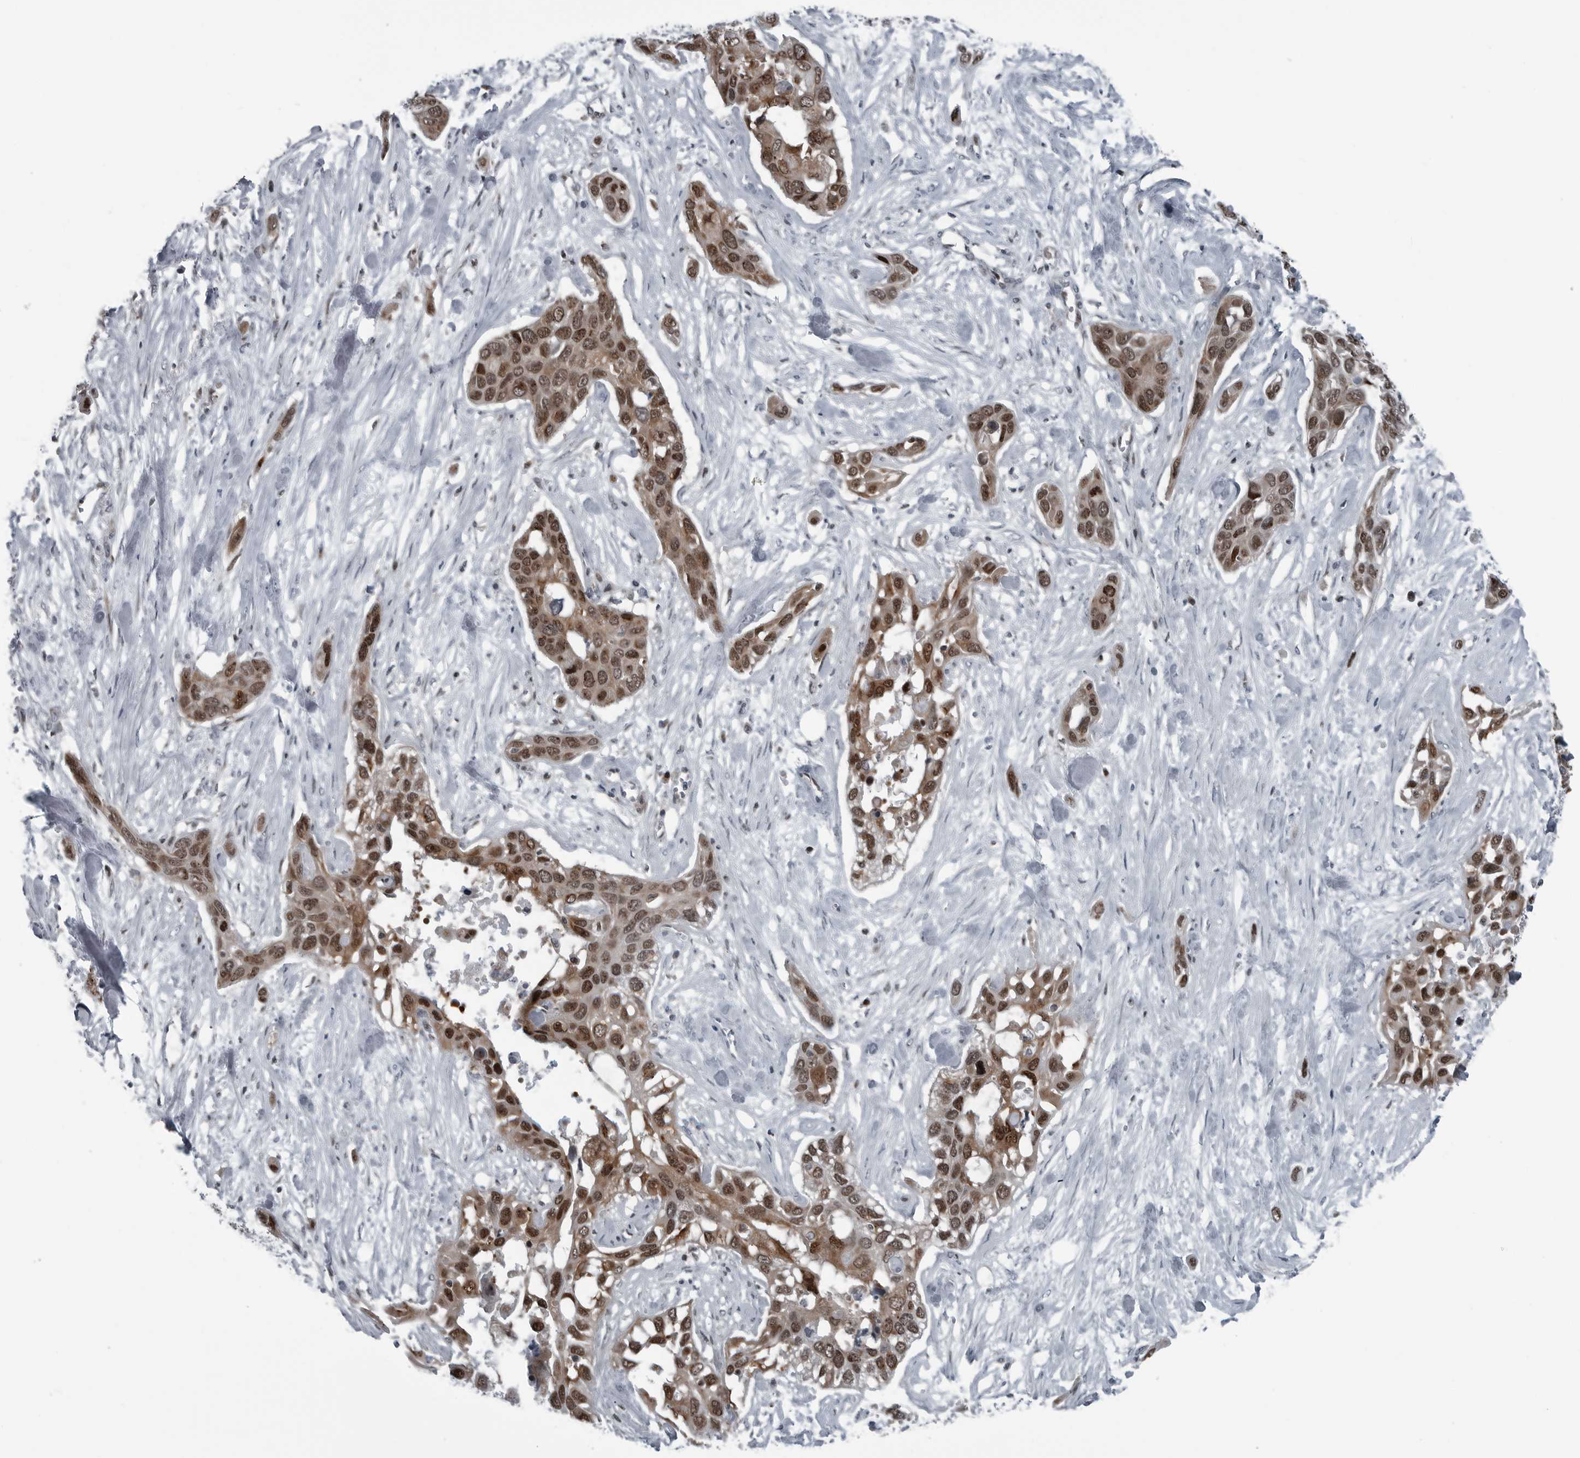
{"staining": {"intensity": "moderate", "quantity": ">75%", "location": "cytoplasmic/membranous,nuclear"}, "tissue": "pancreatic cancer", "cell_type": "Tumor cells", "image_type": "cancer", "snomed": [{"axis": "morphology", "description": "Adenocarcinoma, NOS"}, {"axis": "topography", "description": "Pancreas"}], "caption": "Immunohistochemical staining of pancreatic cancer (adenocarcinoma) shows moderate cytoplasmic/membranous and nuclear protein expression in about >75% of tumor cells.", "gene": "GAK", "patient": {"sex": "female", "age": 60}}